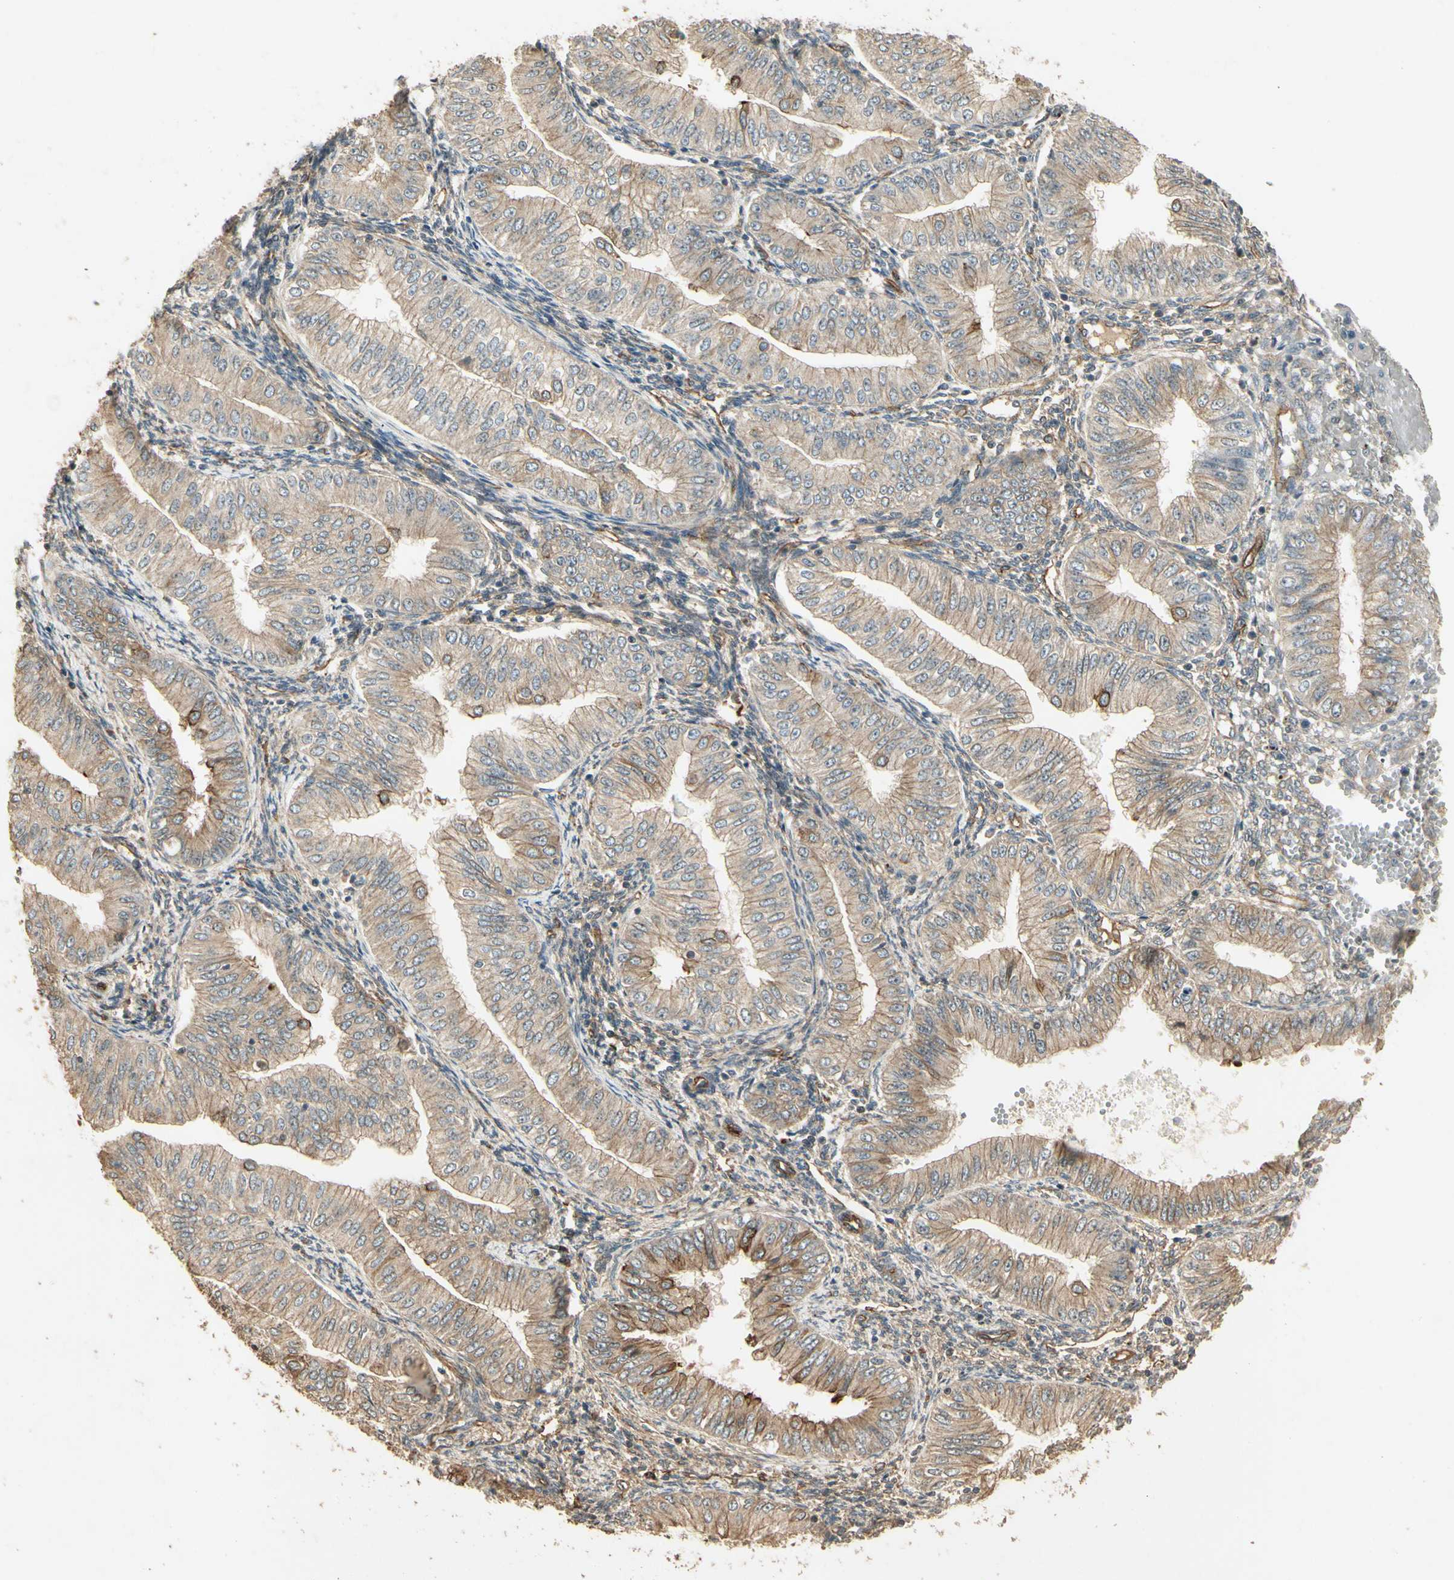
{"staining": {"intensity": "weak", "quantity": ">75%", "location": "cytoplasmic/membranous"}, "tissue": "endometrial cancer", "cell_type": "Tumor cells", "image_type": "cancer", "snomed": [{"axis": "morphology", "description": "Normal tissue, NOS"}, {"axis": "morphology", "description": "Adenocarcinoma, NOS"}, {"axis": "topography", "description": "Endometrium"}], "caption": "Protein staining of endometrial adenocarcinoma tissue exhibits weak cytoplasmic/membranous positivity in approximately >75% of tumor cells. (IHC, brightfield microscopy, high magnification).", "gene": "RNF180", "patient": {"sex": "female", "age": 53}}